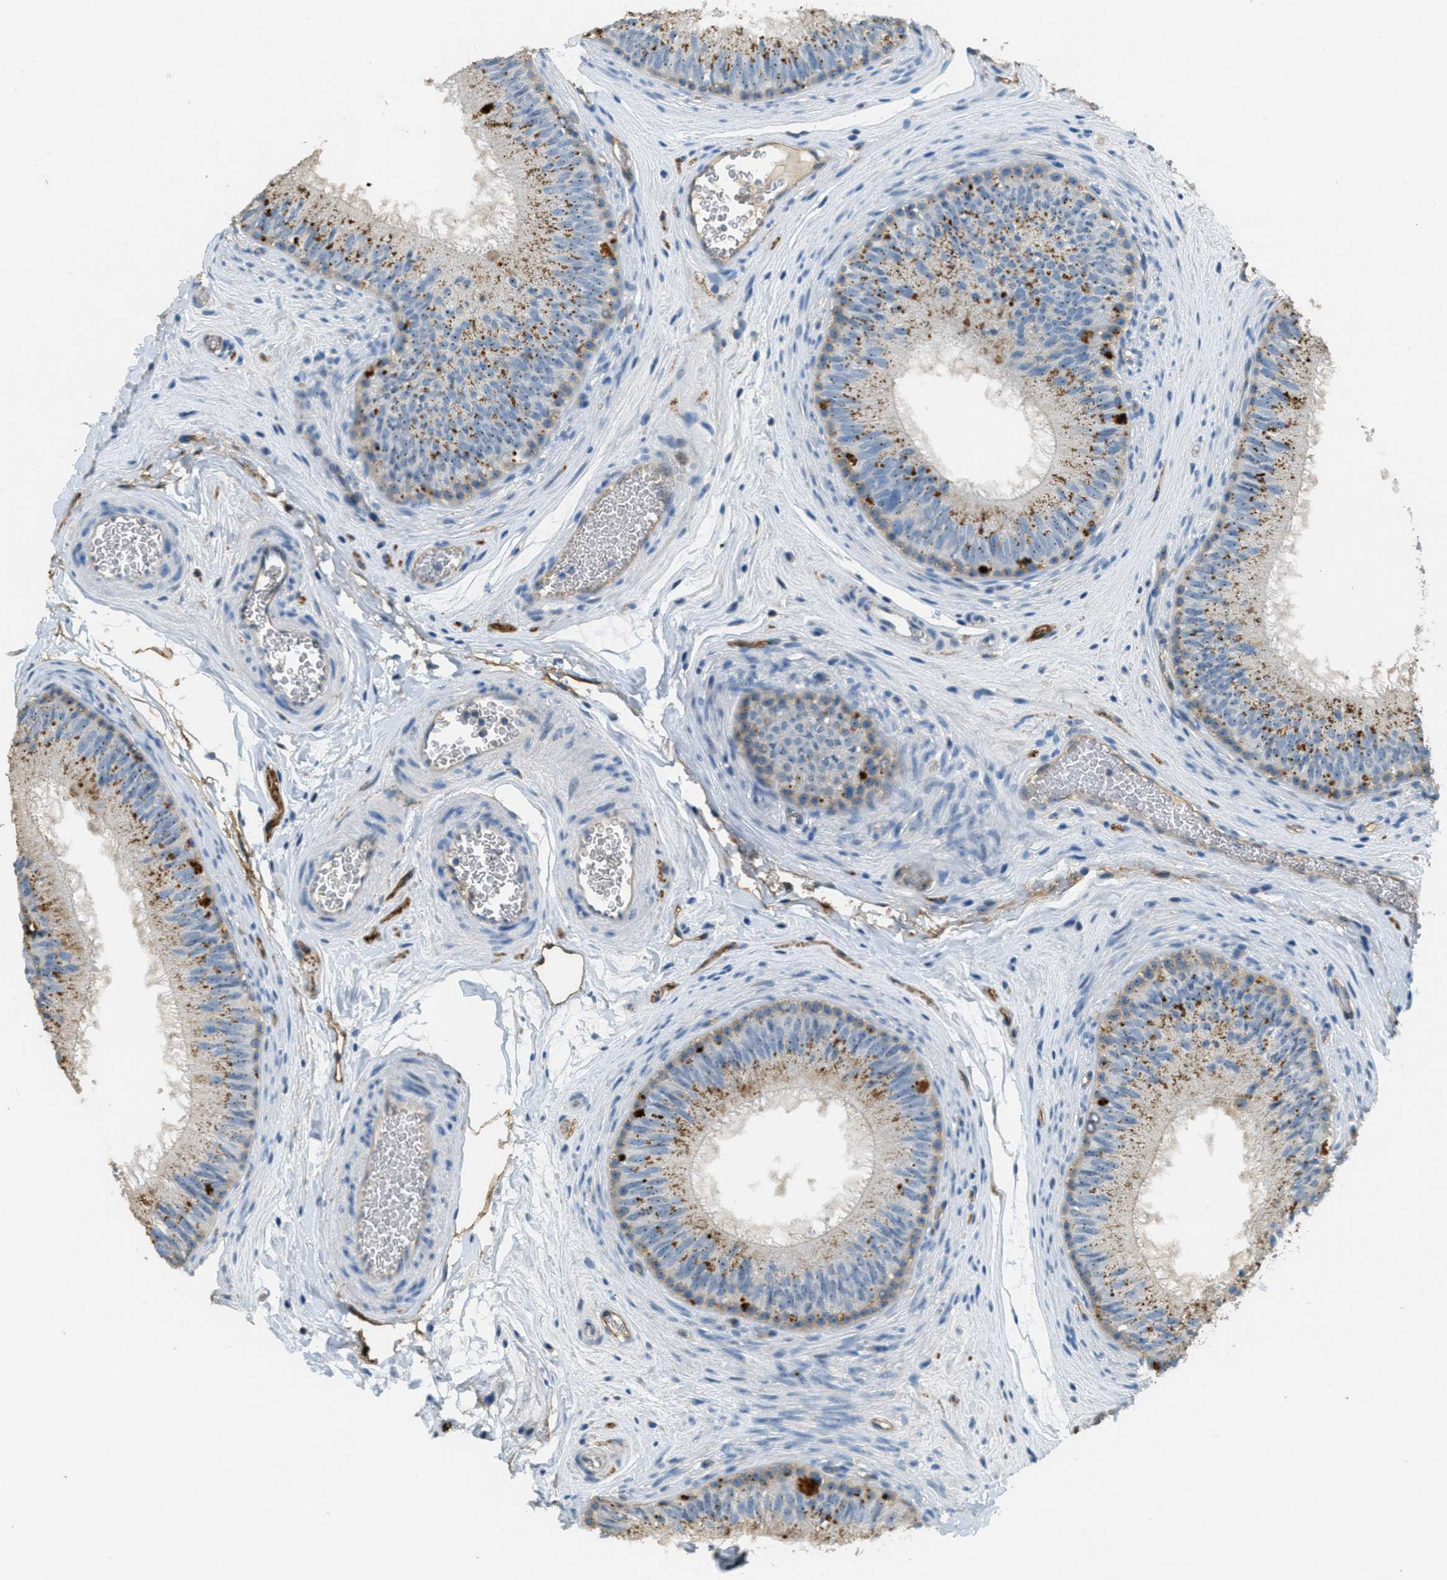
{"staining": {"intensity": "moderate", "quantity": "25%-75%", "location": "cytoplasmic/membranous,nuclear"}, "tissue": "epididymis", "cell_type": "Glandular cells", "image_type": "normal", "snomed": [{"axis": "morphology", "description": "Normal tissue, NOS"}, {"axis": "topography", "description": "Testis"}, {"axis": "topography", "description": "Epididymis"}], "caption": "Moderate cytoplasmic/membranous,nuclear protein positivity is identified in about 25%-75% of glandular cells in epididymis.", "gene": "OSMR", "patient": {"sex": "male", "age": 36}}